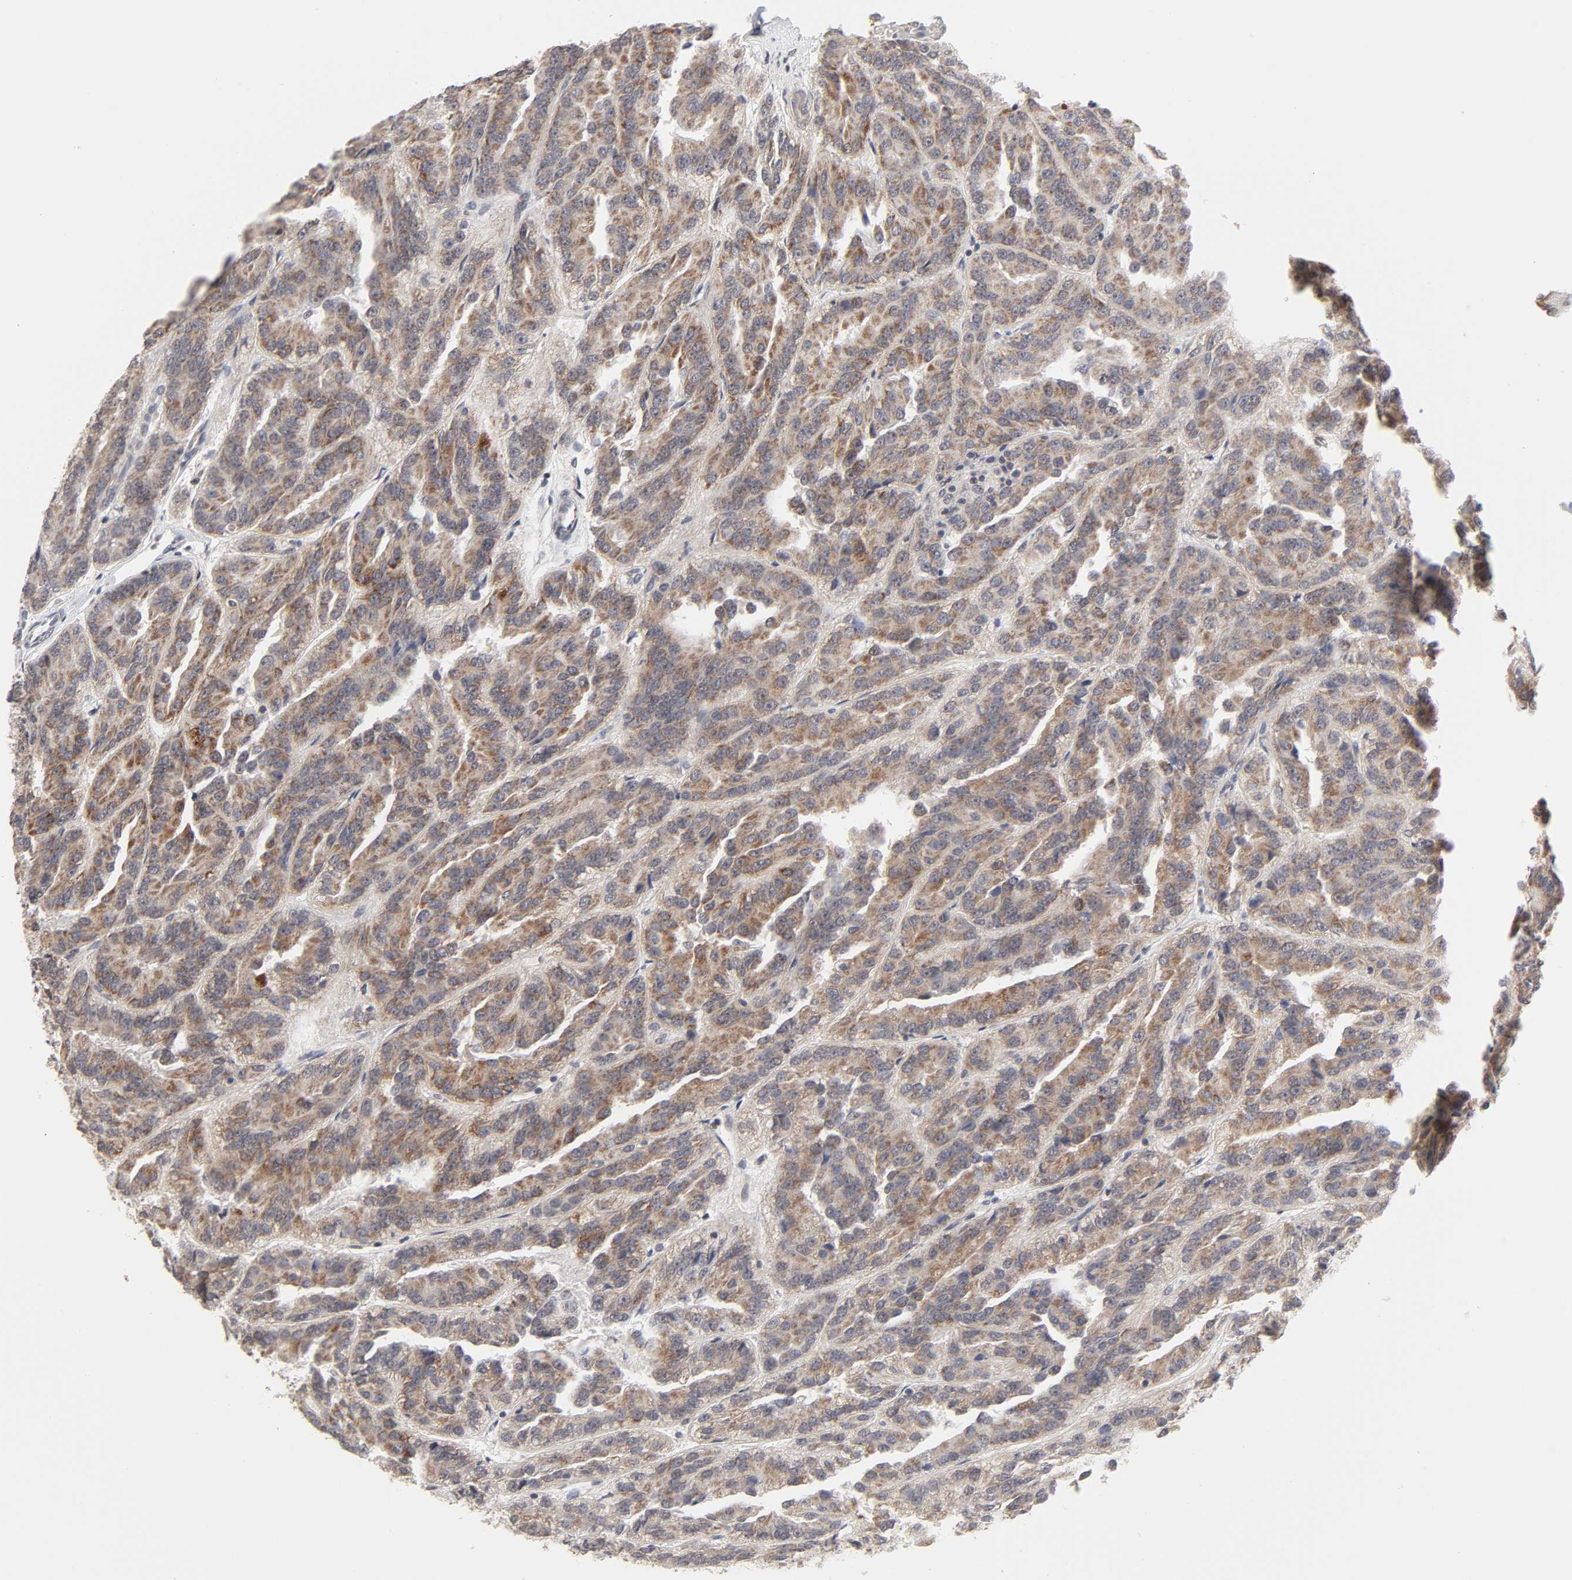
{"staining": {"intensity": "moderate", "quantity": ">75%", "location": "cytoplasmic/membranous"}, "tissue": "renal cancer", "cell_type": "Tumor cells", "image_type": "cancer", "snomed": [{"axis": "morphology", "description": "Adenocarcinoma, NOS"}, {"axis": "topography", "description": "Kidney"}], "caption": "Immunohistochemistry photomicrograph of neoplastic tissue: renal cancer (adenocarcinoma) stained using immunohistochemistry exhibits medium levels of moderate protein expression localized specifically in the cytoplasmic/membranous of tumor cells, appearing as a cytoplasmic/membranous brown color.", "gene": "AUH", "patient": {"sex": "male", "age": 46}}